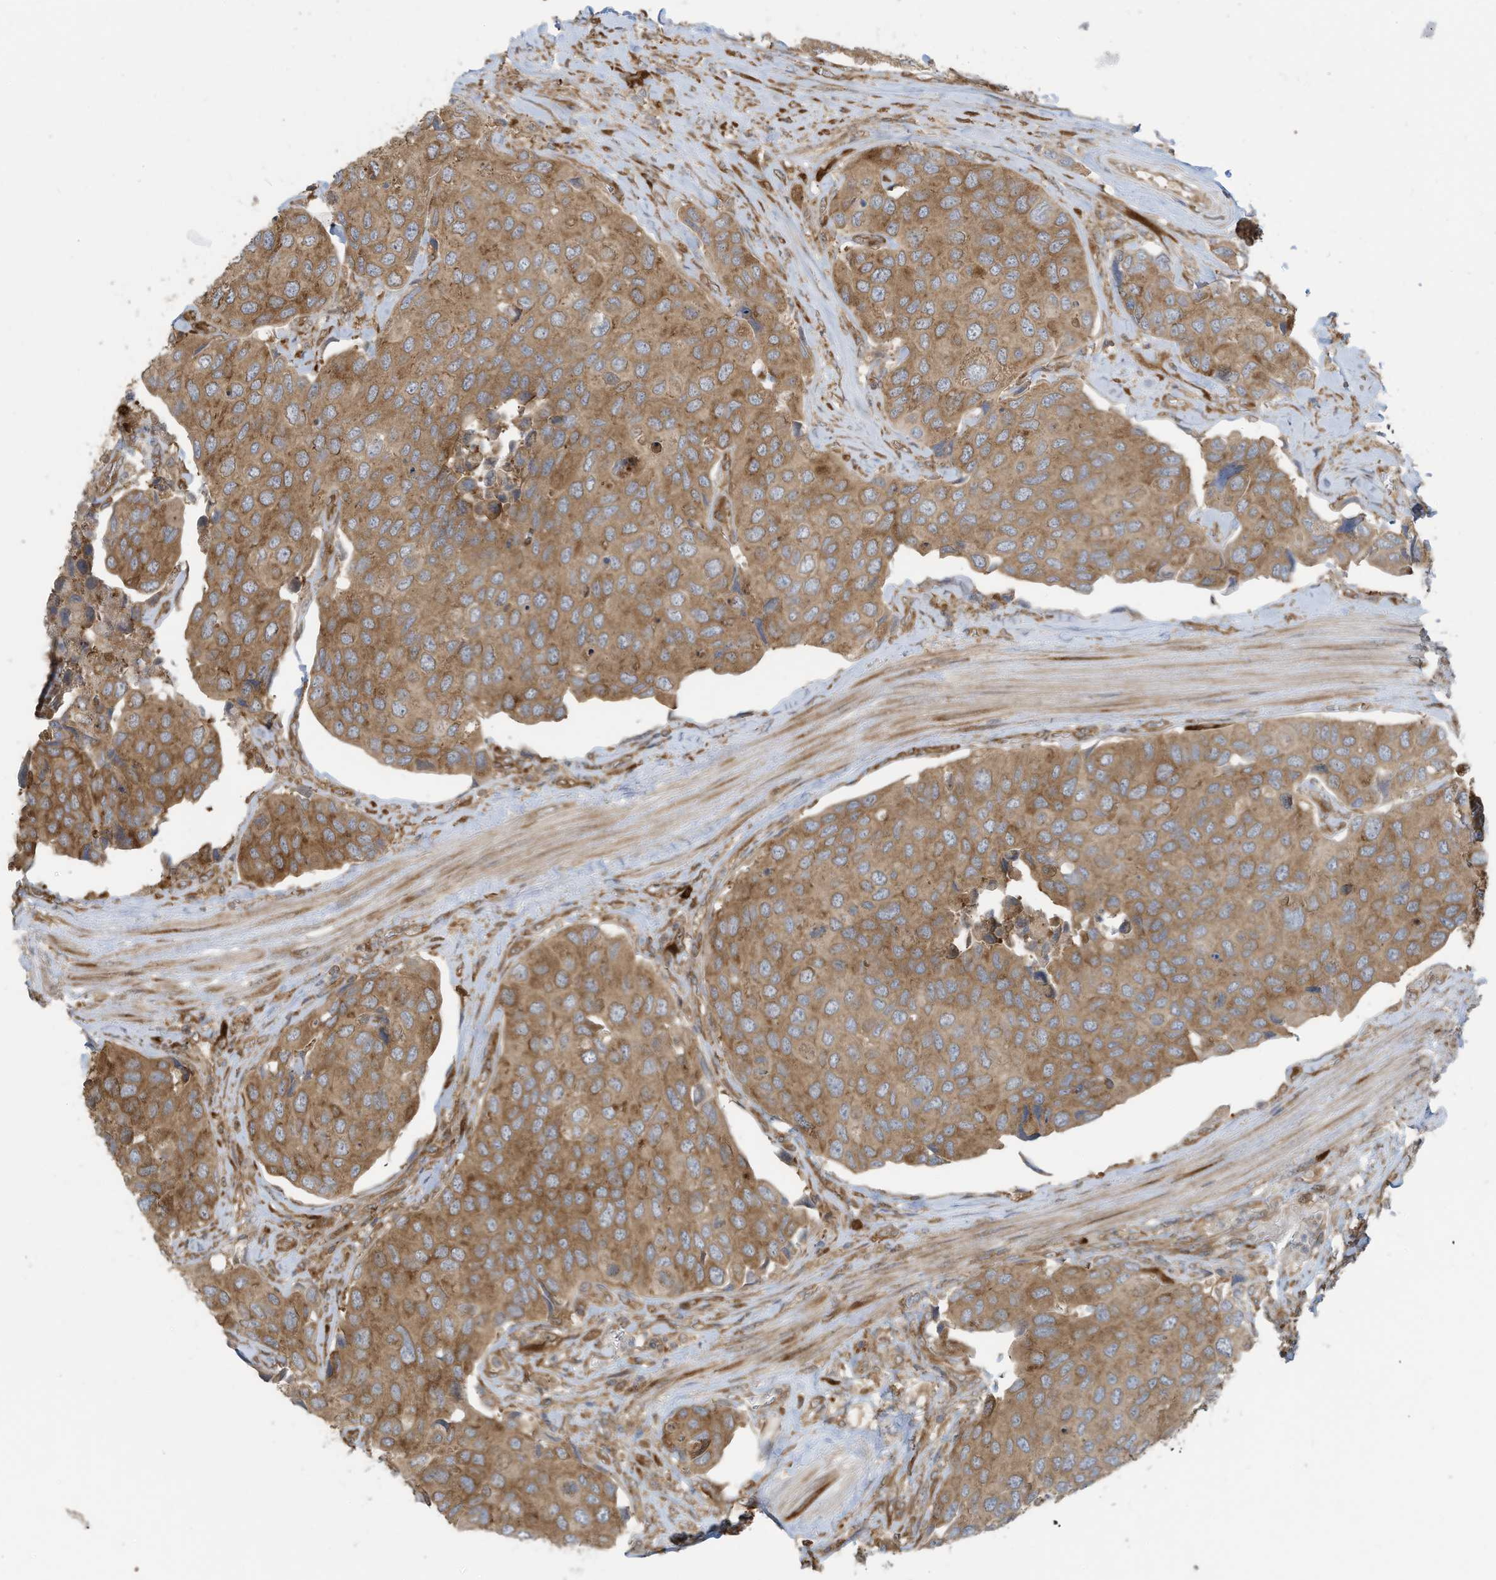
{"staining": {"intensity": "moderate", "quantity": ">75%", "location": "cytoplasmic/membranous"}, "tissue": "urothelial cancer", "cell_type": "Tumor cells", "image_type": "cancer", "snomed": [{"axis": "morphology", "description": "Urothelial carcinoma, High grade"}, {"axis": "topography", "description": "Urinary bladder"}], "caption": "Urothelial cancer stained with a protein marker displays moderate staining in tumor cells.", "gene": "USE1", "patient": {"sex": "male", "age": 74}}